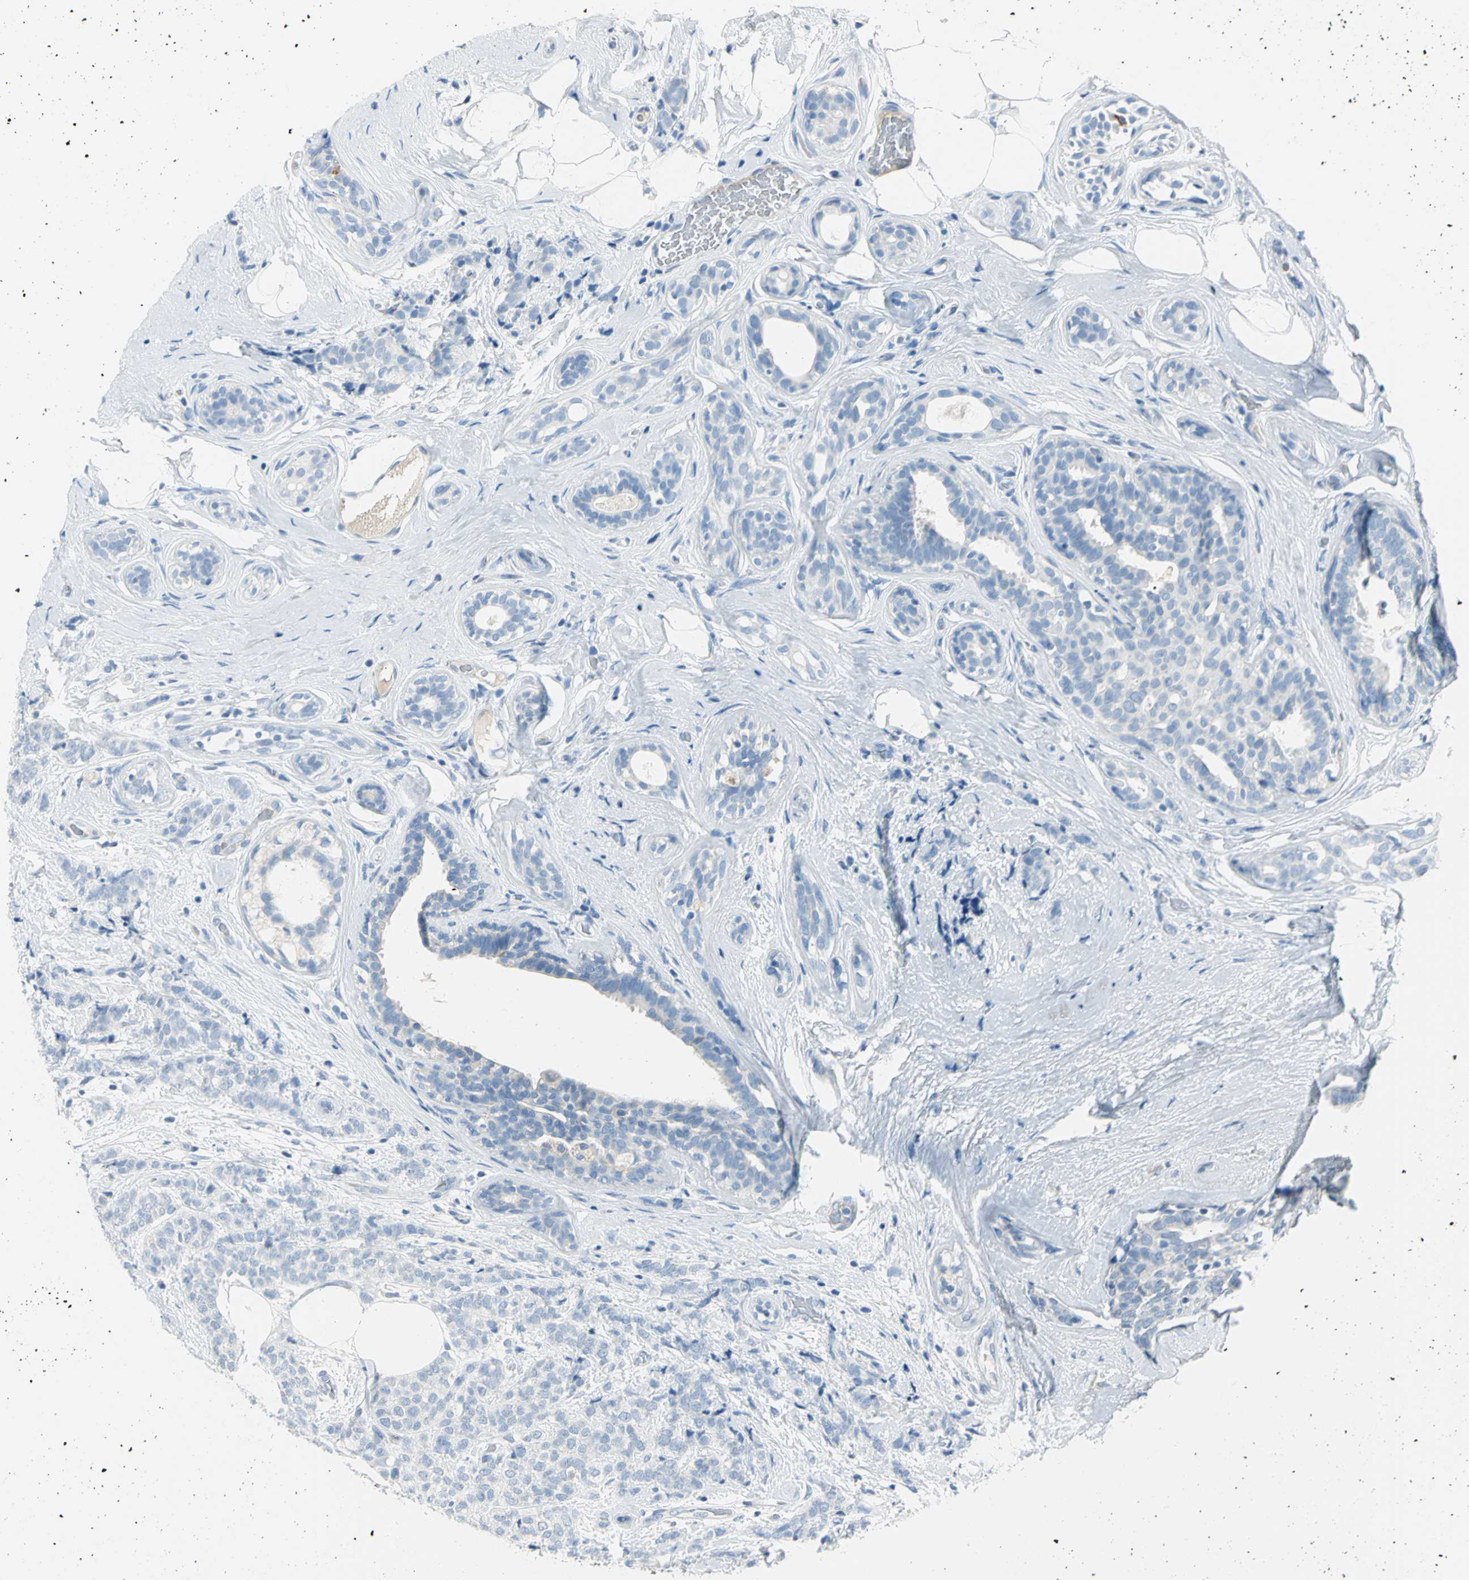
{"staining": {"intensity": "negative", "quantity": "none", "location": "none"}, "tissue": "breast cancer", "cell_type": "Tumor cells", "image_type": "cancer", "snomed": [{"axis": "morphology", "description": "Lobular carcinoma"}, {"axis": "topography", "description": "Breast"}], "caption": "This is a photomicrograph of IHC staining of breast cancer, which shows no expression in tumor cells.", "gene": "ALOX15", "patient": {"sex": "female", "age": 60}}